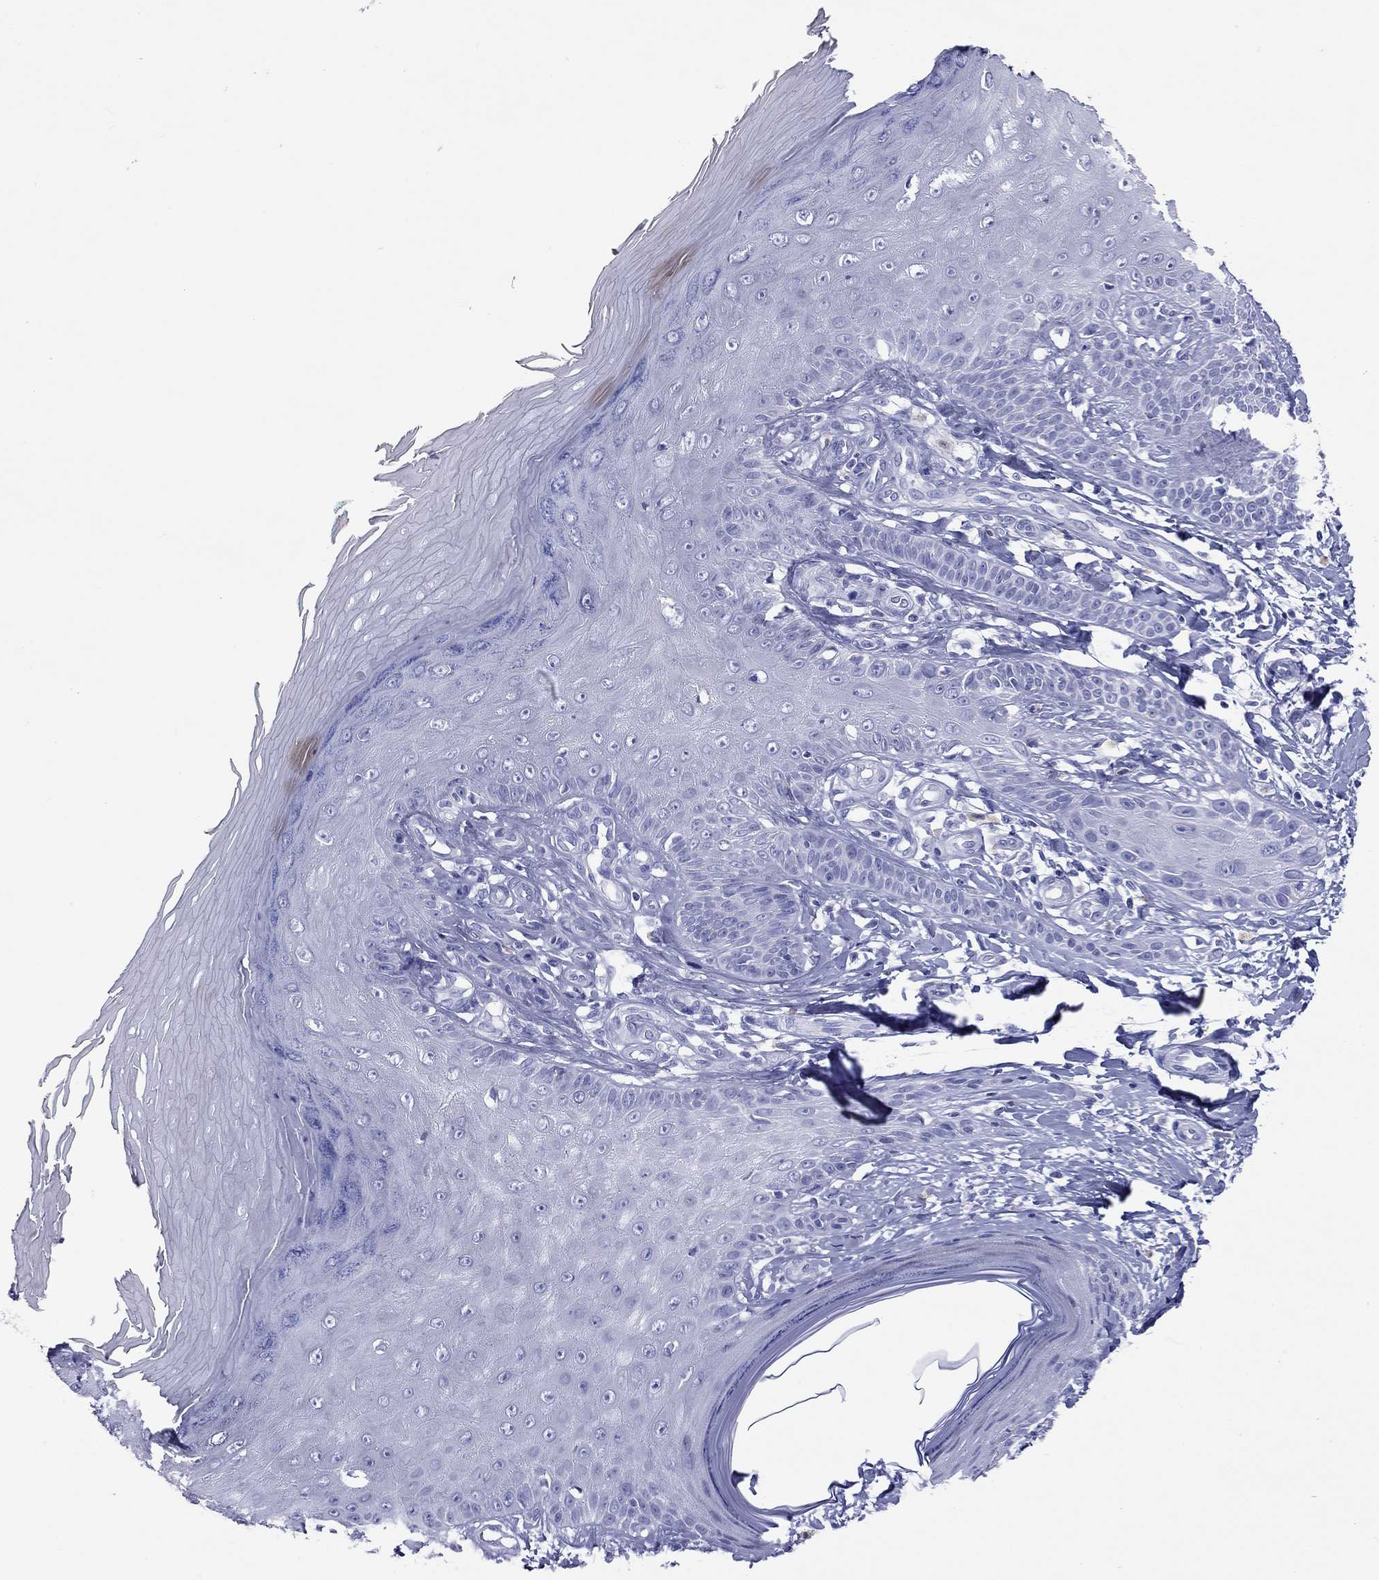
{"staining": {"intensity": "negative", "quantity": "none", "location": "none"}, "tissue": "skin", "cell_type": "Fibroblasts", "image_type": "normal", "snomed": [{"axis": "morphology", "description": "Normal tissue, NOS"}, {"axis": "morphology", "description": "Inflammation, NOS"}, {"axis": "morphology", "description": "Fibrosis, NOS"}, {"axis": "topography", "description": "Skin"}], "caption": "Skin stained for a protein using IHC exhibits no staining fibroblasts.", "gene": "DPY19L2", "patient": {"sex": "male", "age": 71}}